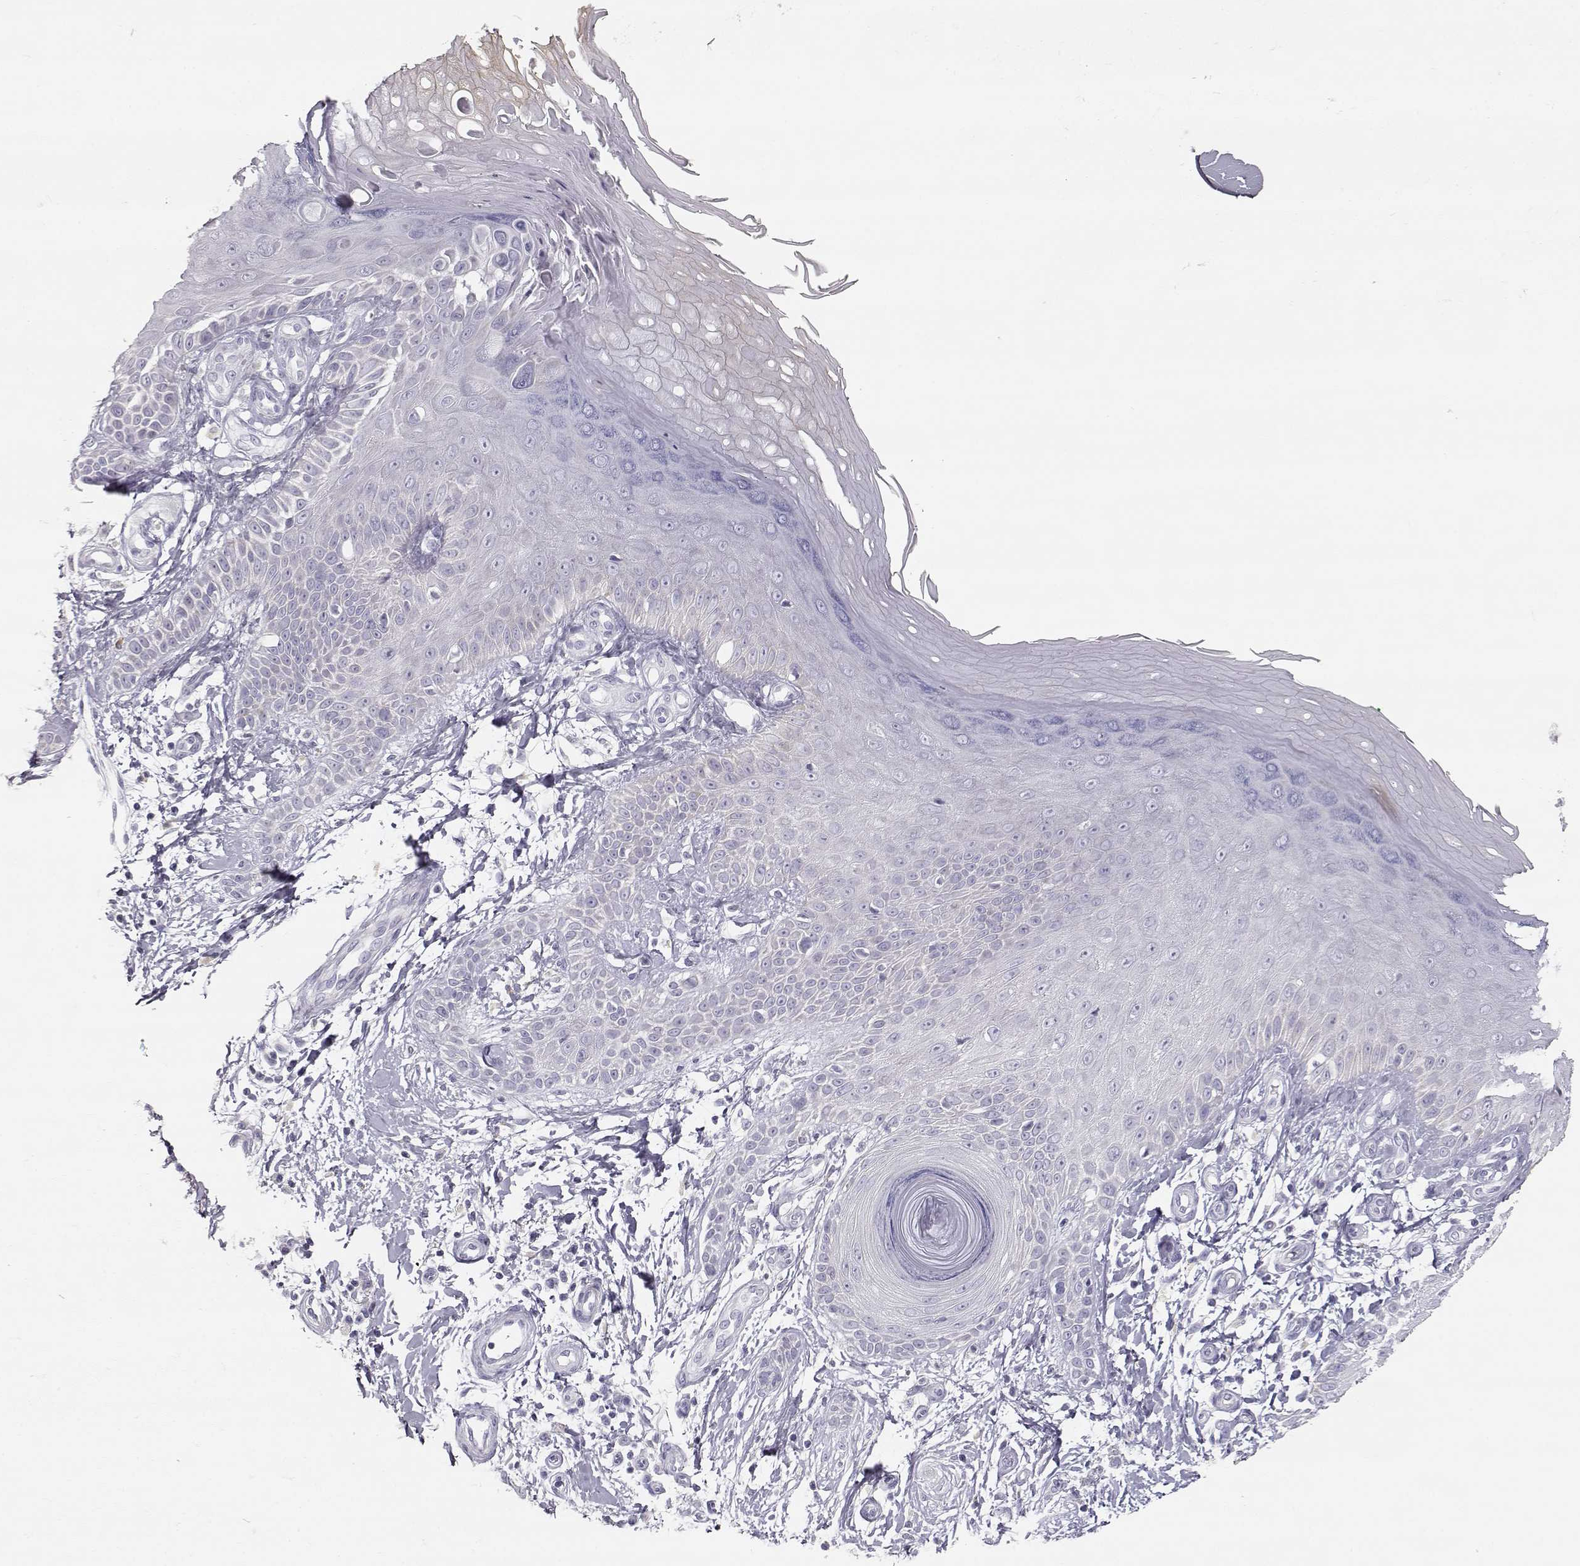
{"staining": {"intensity": "negative", "quantity": "none", "location": "none"}, "tissue": "skin", "cell_type": "Fibroblasts", "image_type": "normal", "snomed": [{"axis": "morphology", "description": "Normal tissue, NOS"}, {"axis": "morphology", "description": "Inflammation, NOS"}, {"axis": "morphology", "description": "Fibrosis, NOS"}, {"axis": "topography", "description": "Skin"}], "caption": "Fibroblasts are negative for protein expression in normal human skin. Nuclei are stained in blue.", "gene": "LEPR", "patient": {"sex": "male", "age": 71}}